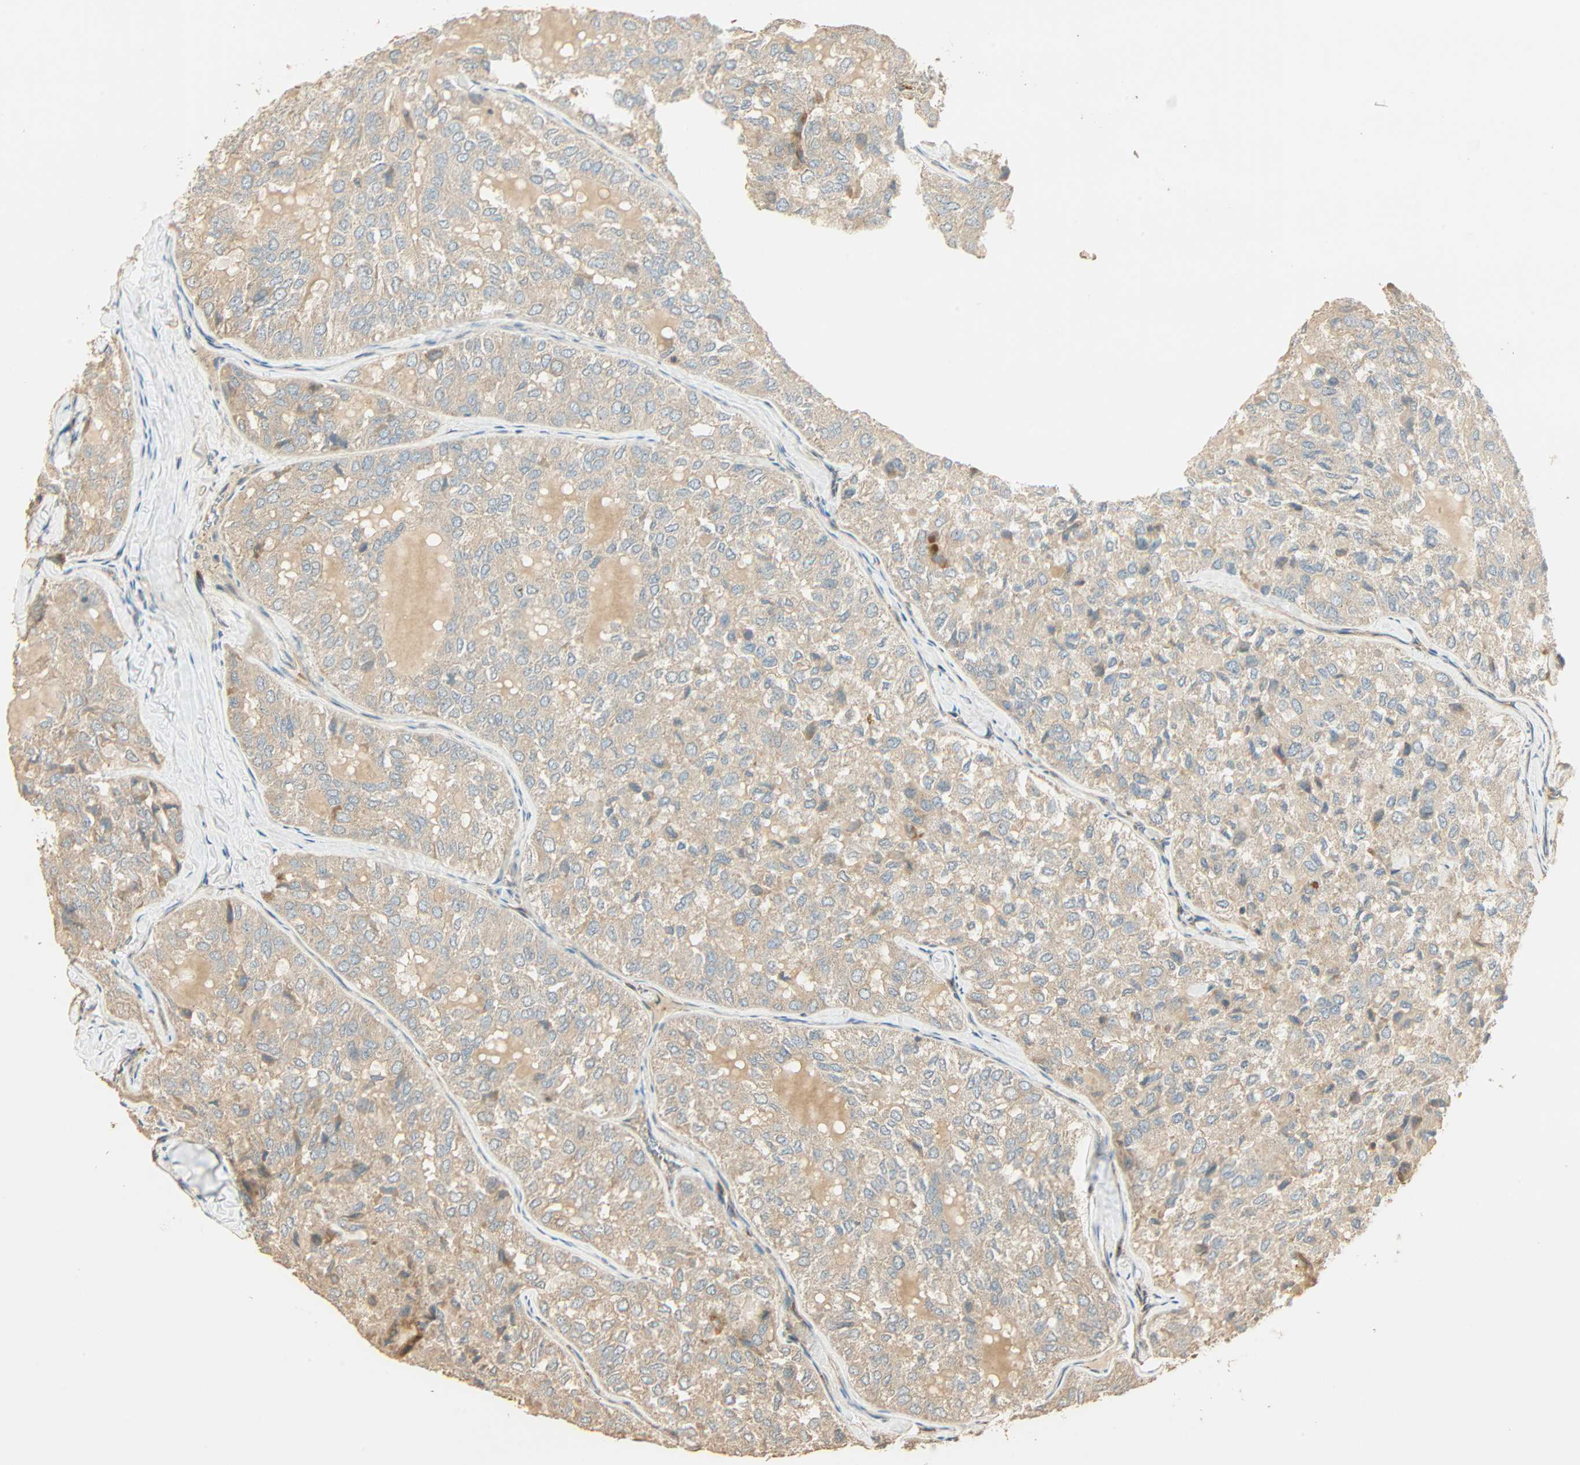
{"staining": {"intensity": "weak", "quantity": ">75%", "location": "cytoplasmic/membranous"}, "tissue": "thyroid cancer", "cell_type": "Tumor cells", "image_type": "cancer", "snomed": [{"axis": "morphology", "description": "Follicular adenoma carcinoma, NOS"}, {"axis": "topography", "description": "Thyroid gland"}], "caption": "Protein expression by immunohistochemistry (IHC) reveals weak cytoplasmic/membranous positivity in approximately >75% of tumor cells in thyroid follicular adenoma carcinoma. Ihc stains the protein in brown and the nuclei are stained blue.", "gene": "GALK1", "patient": {"sex": "male", "age": 75}}